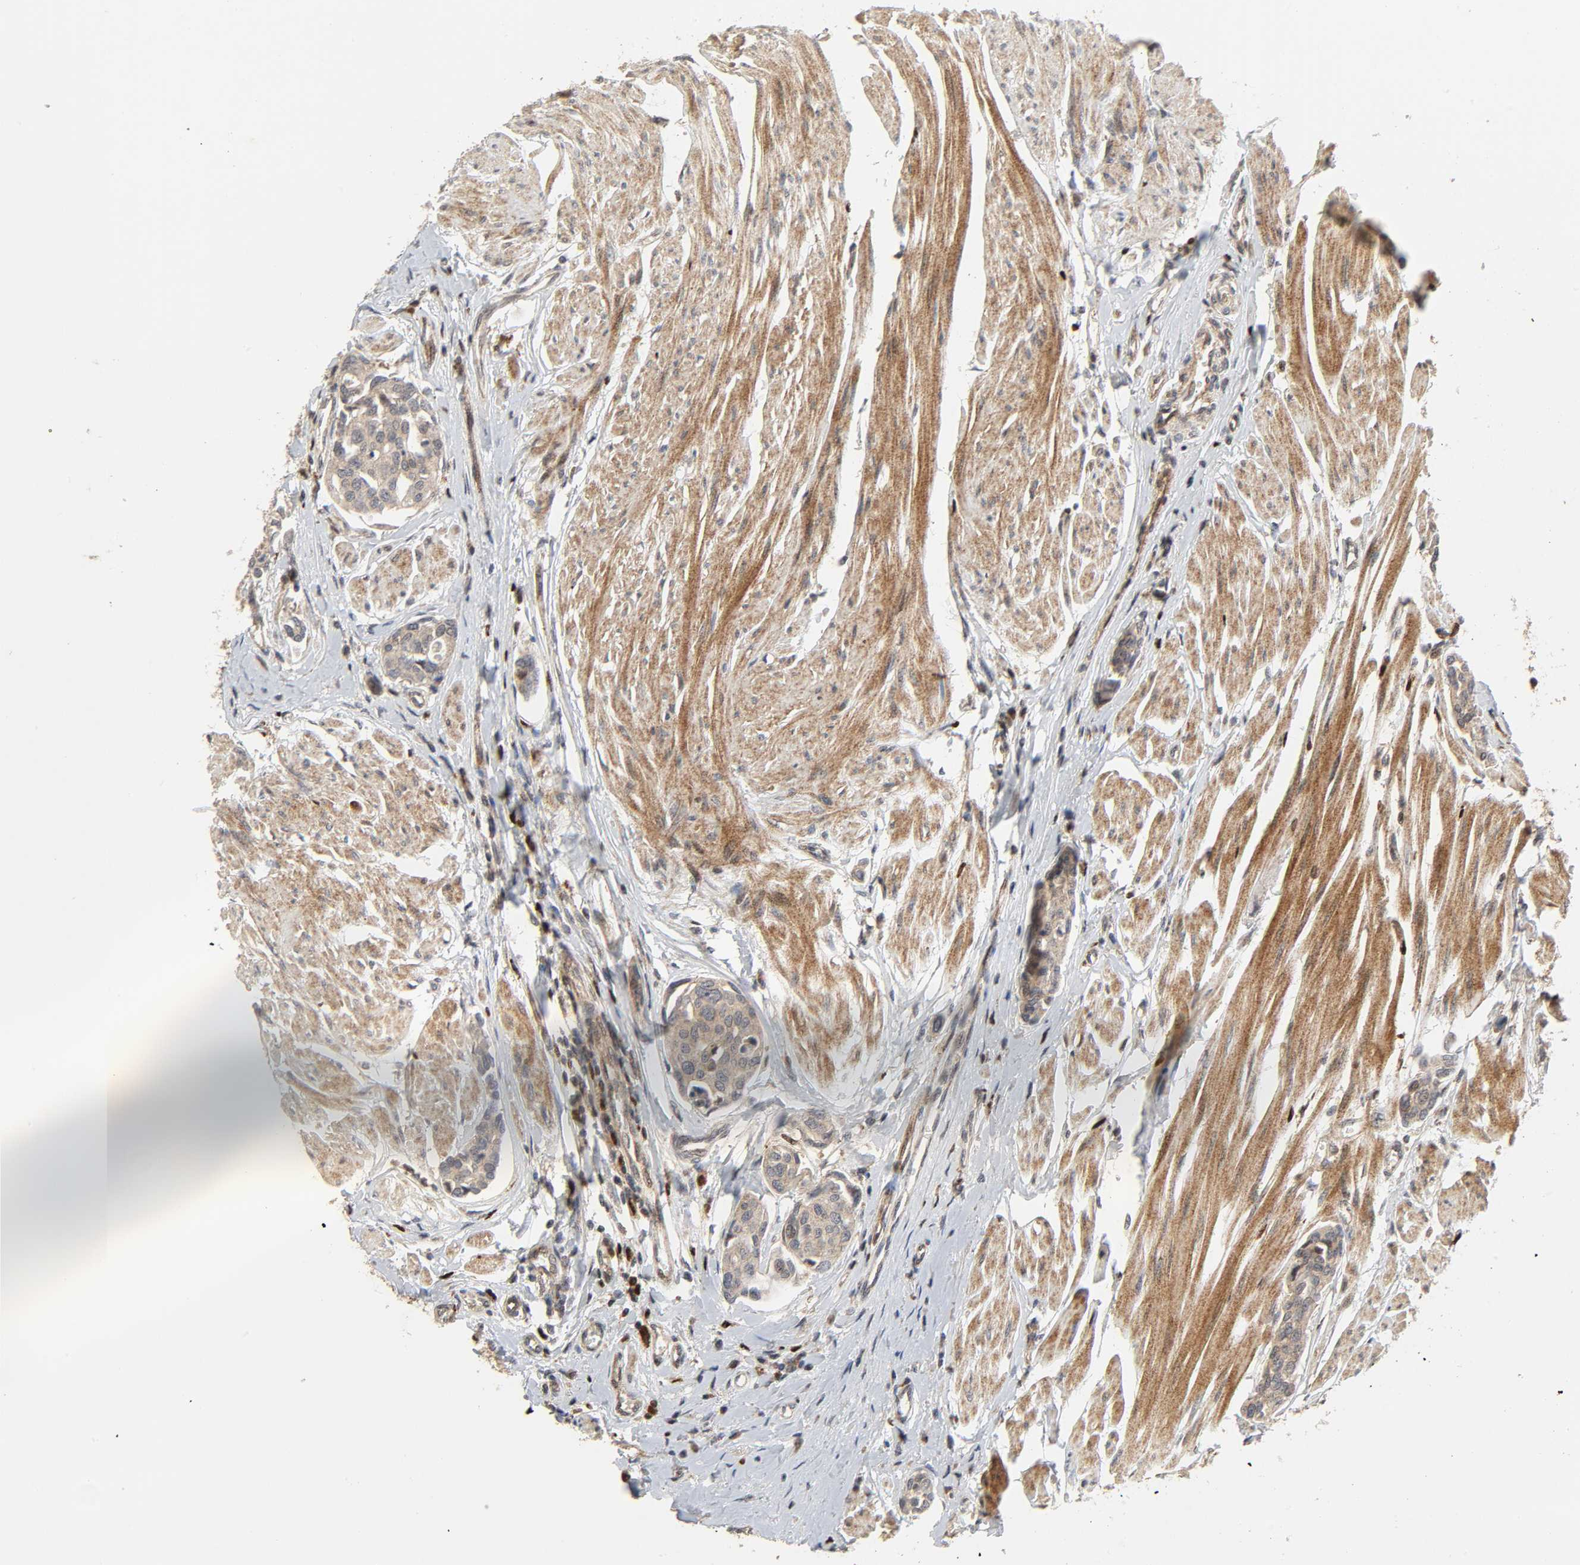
{"staining": {"intensity": "moderate", "quantity": ">75%", "location": "cytoplasmic/membranous"}, "tissue": "urothelial cancer", "cell_type": "Tumor cells", "image_type": "cancer", "snomed": [{"axis": "morphology", "description": "Urothelial carcinoma, High grade"}, {"axis": "topography", "description": "Urinary bladder"}], "caption": "Immunohistochemical staining of human high-grade urothelial carcinoma displays medium levels of moderate cytoplasmic/membranous positivity in about >75% of tumor cells.", "gene": "CHUK", "patient": {"sex": "male", "age": 78}}